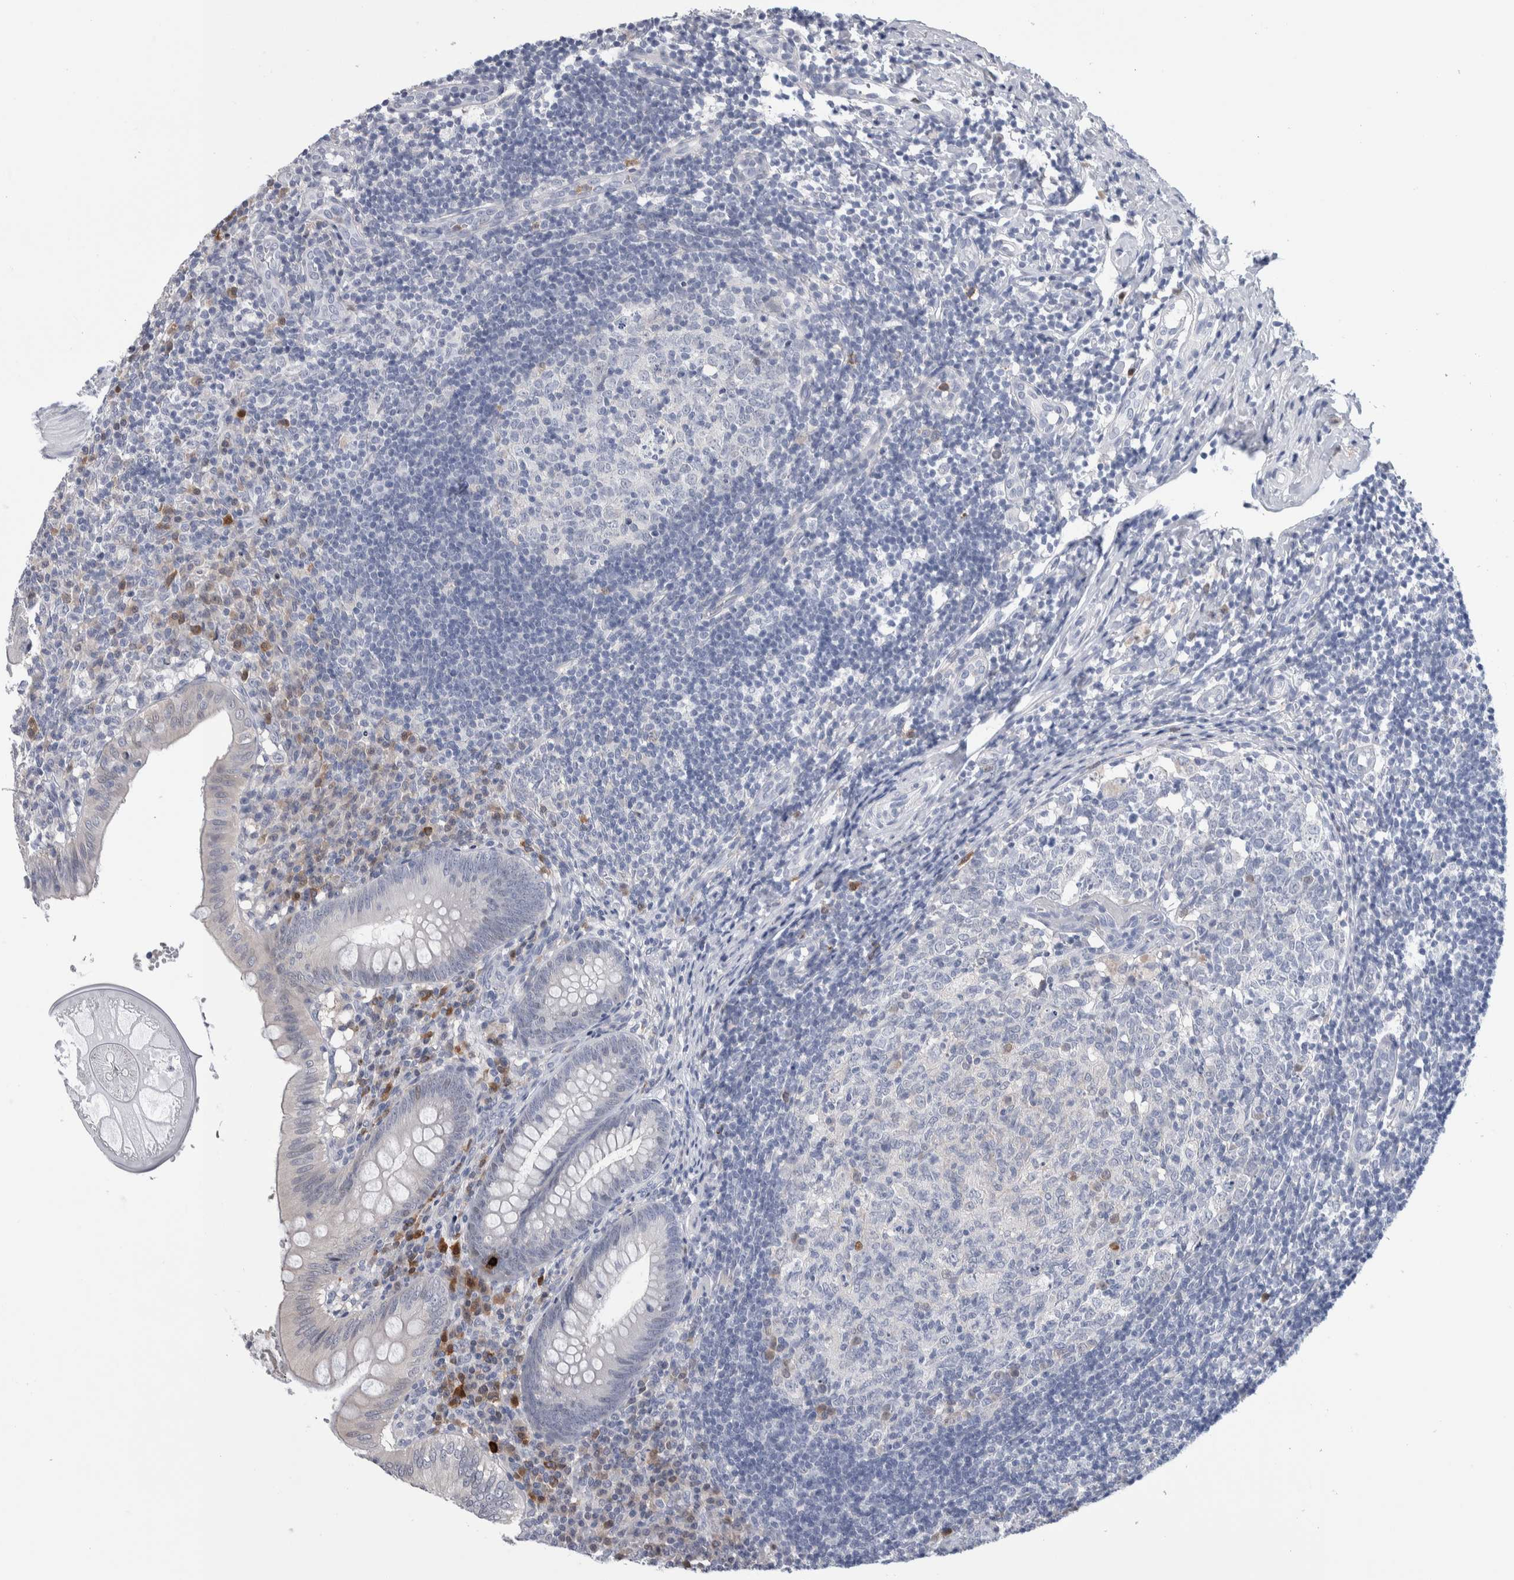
{"staining": {"intensity": "weak", "quantity": "<25%", "location": "cytoplasmic/membranous"}, "tissue": "appendix", "cell_type": "Glandular cells", "image_type": "normal", "snomed": [{"axis": "morphology", "description": "Normal tissue, NOS"}, {"axis": "topography", "description": "Appendix"}], "caption": "Immunohistochemical staining of unremarkable appendix reveals no significant positivity in glandular cells.", "gene": "LURAP1L", "patient": {"sex": "male", "age": 8}}